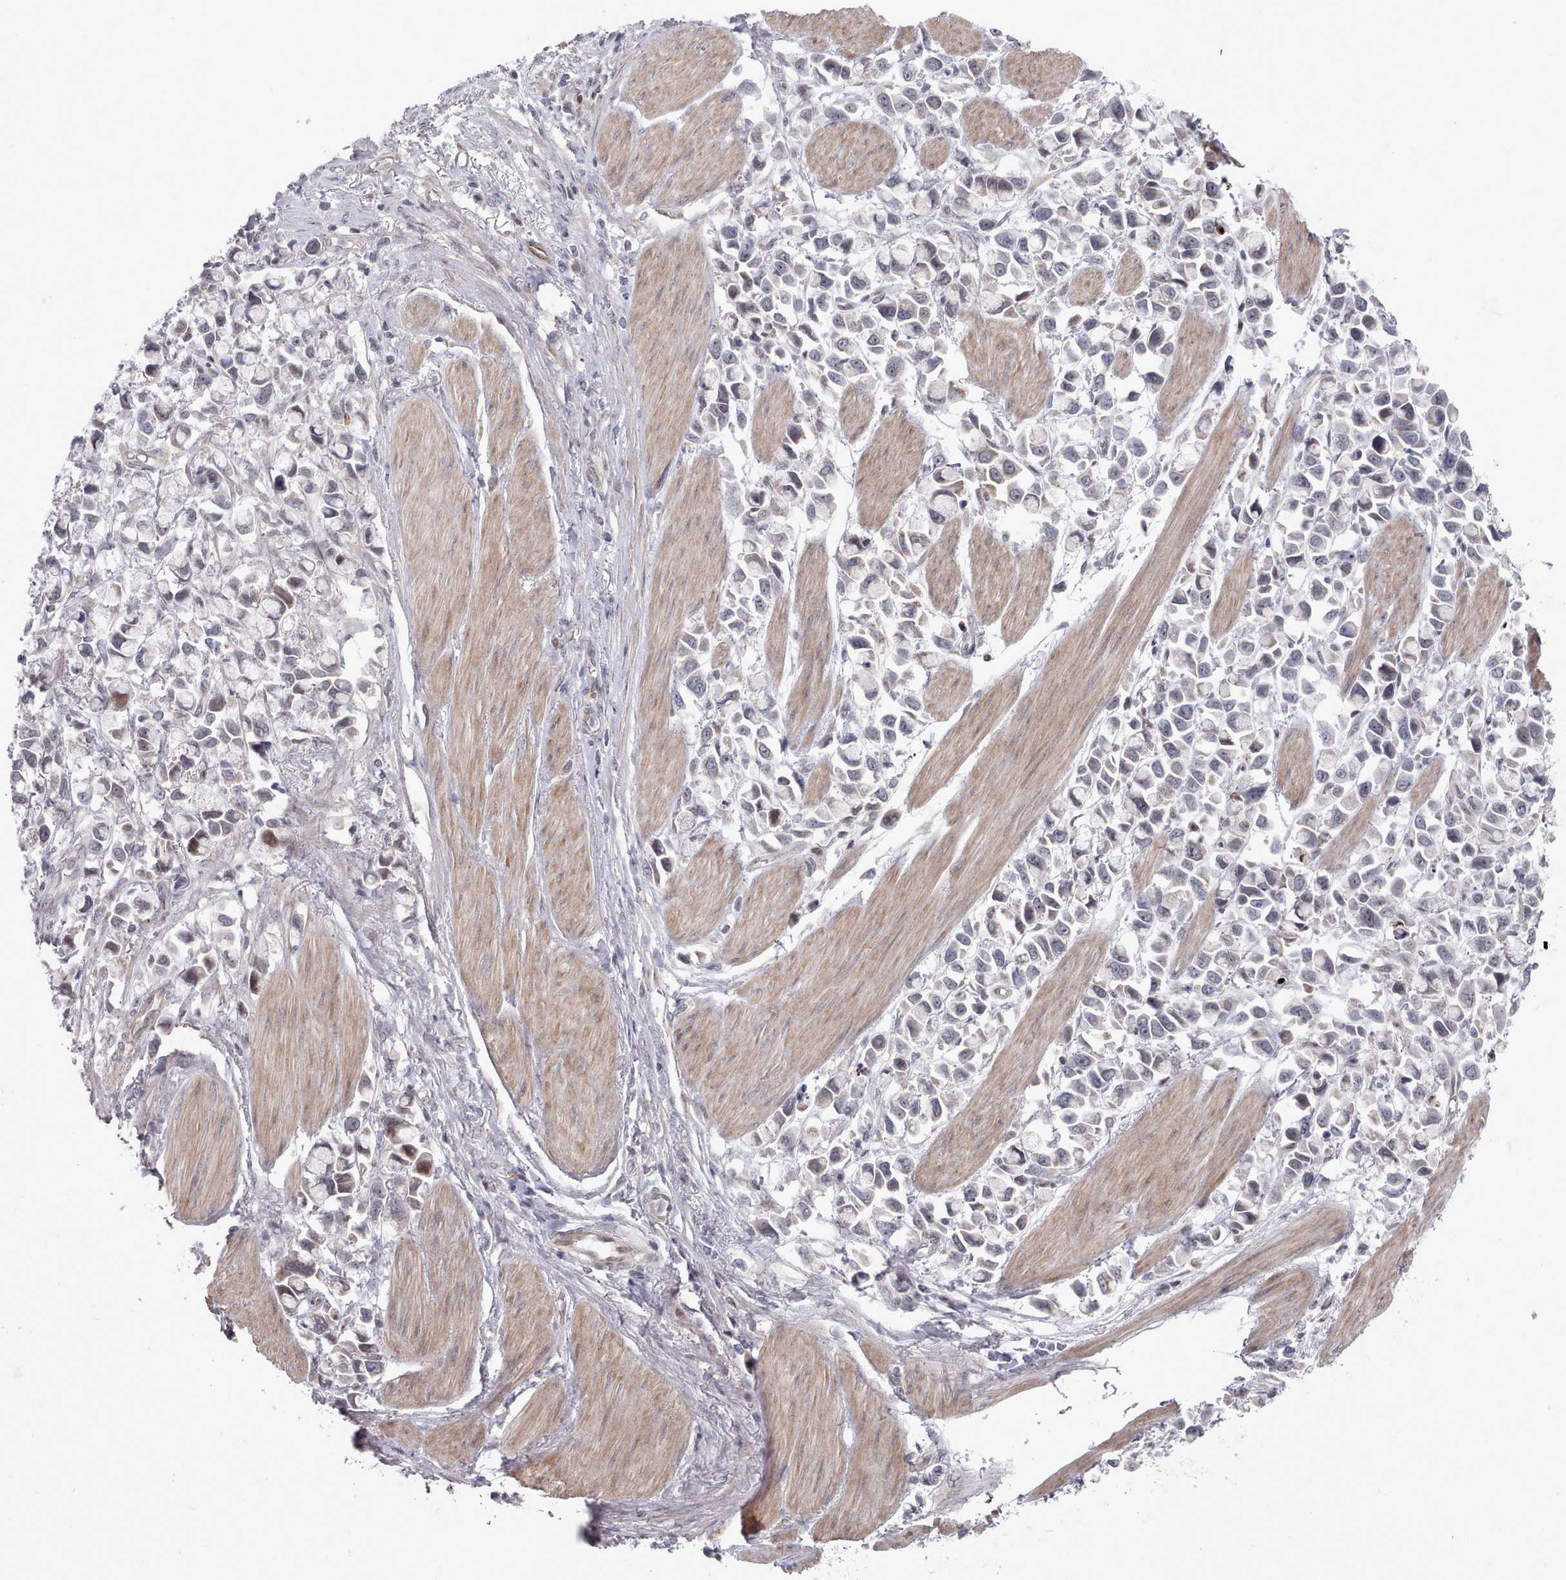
{"staining": {"intensity": "negative", "quantity": "none", "location": "none"}, "tissue": "stomach cancer", "cell_type": "Tumor cells", "image_type": "cancer", "snomed": [{"axis": "morphology", "description": "Adenocarcinoma, NOS"}, {"axis": "topography", "description": "Stomach"}], "caption": "Immunohistochemistry (IHC) histopathology image of neoplastic tissue: stomach adenocarcinoma stained with DAB (3,3'-diaminobenzidine) demonstrates no significant protein positivity in tumor cells.", "gene": "CPSF4", "patient": {"sex": "female", "age": 81}}